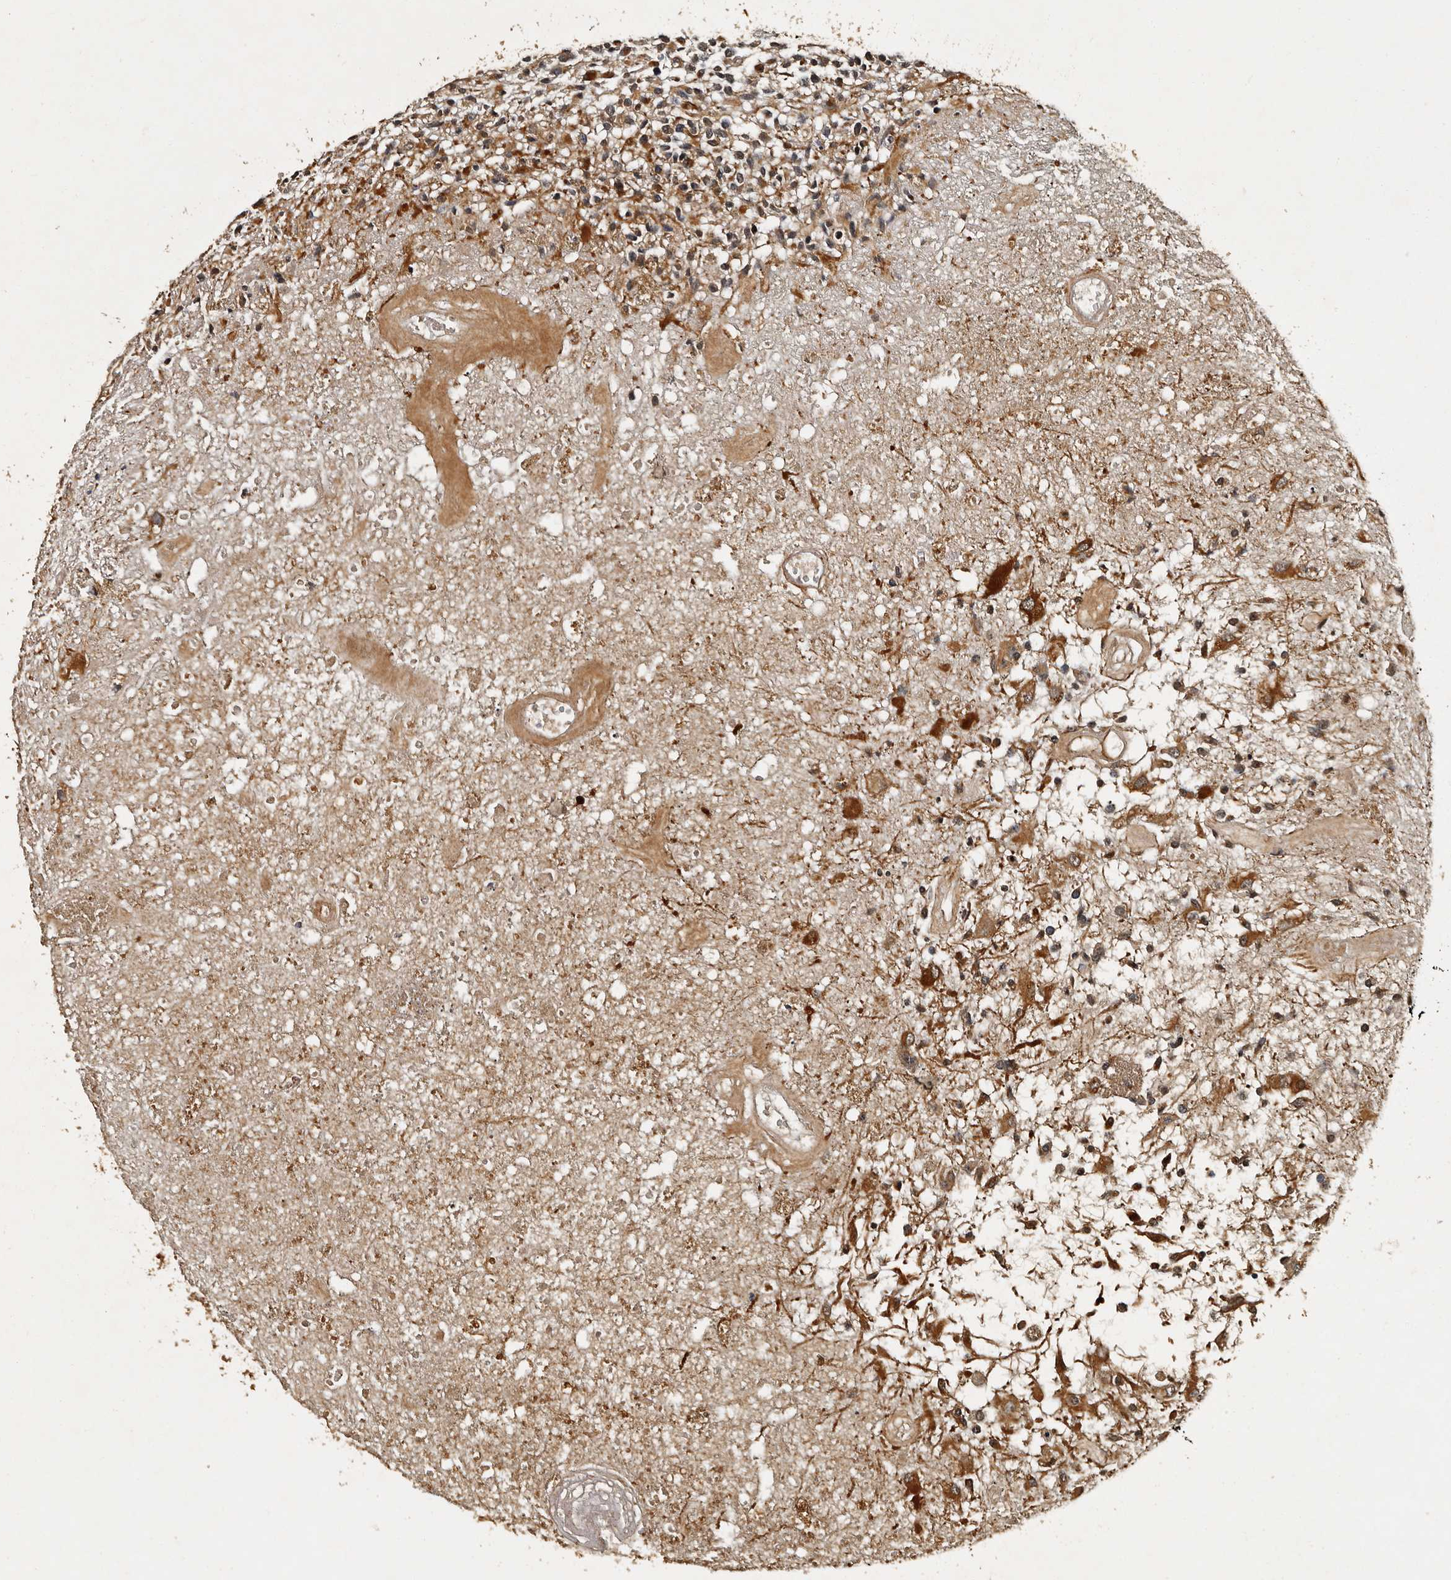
{"staining": {"intensity": "moderate", "quantity": "25%-75%", "location": "cytoplasmic/membranous"}, "tissue": "glioma", "cell_type": "Tumor cells", "image_type": "cancer", "snomed": [{"axis": "morphology", "description": "Glioma, malignant, High grade"}, {"axis": "morphology", "description": "Glioblastoma, NOS"}, {"axis": "topography", "description": "Brain"}], "caption": "This histopathology image reveals glioblastoma stained with immunohistochemistry to label a protein in brown. The cytoplasmic/membranous of tumor cells show moderate positivity for the protein. Nuclei are counter-stained blue.", "gene": "CPNE3", "patient": {"sex": "male", "age": 60}}